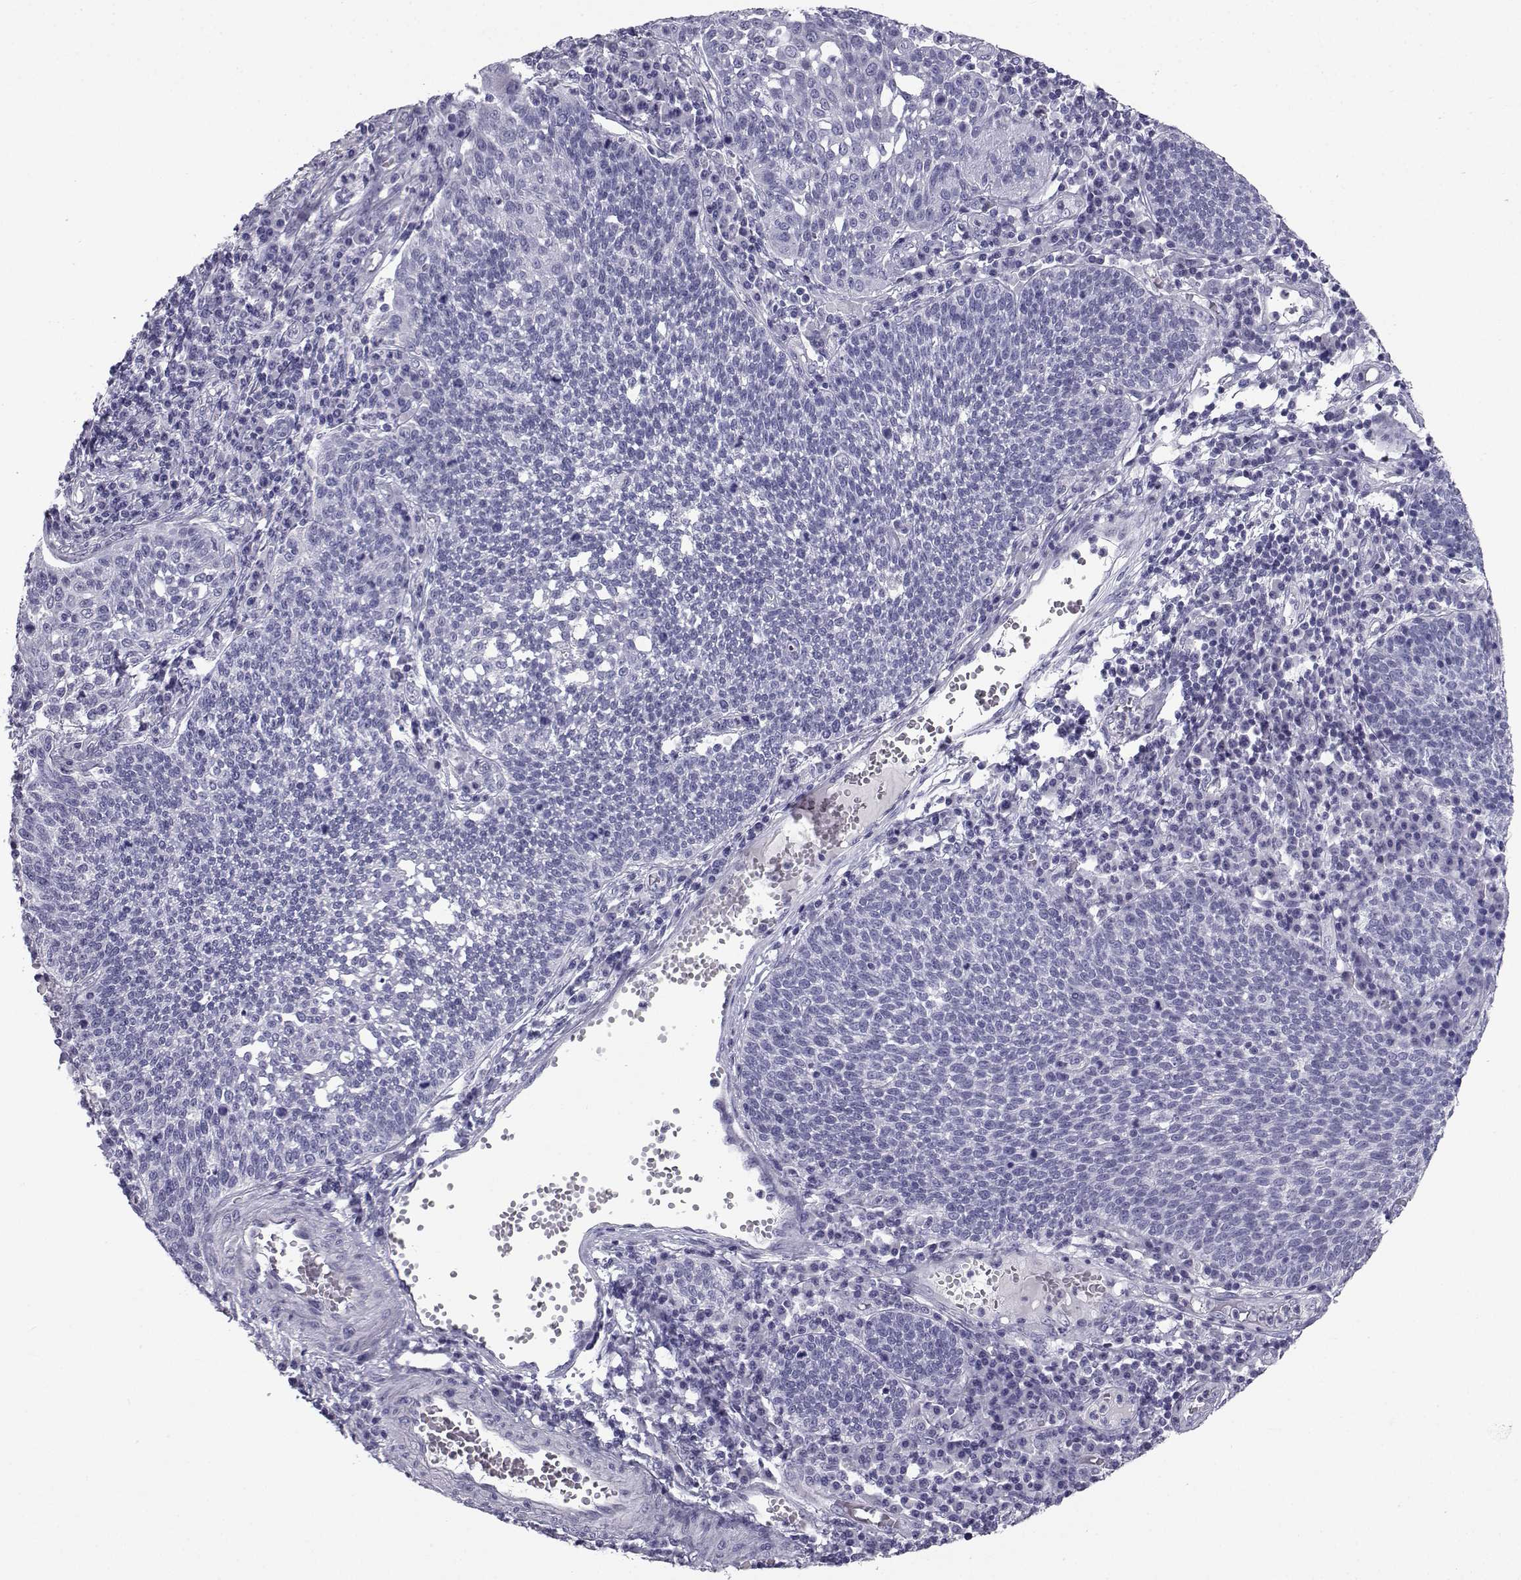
{"staining": {"intensity": "negative", "quantity": "none", "location": "none"}, "tissue": "cervical cancer", "cell_type": "Tumor cells", "image_type": "cancer", "snomed": [{"axis": "morphology", "description": "Squamous cell carcinoma, NOS"}, {"axis": "topography", "description": "Cervix"}], "caption": "IHC micrograph of neoplastic tissue: cervical cancer stained with DAB (3,3'-diaminobenzidine) displays no significant protein staining in tumor cells.", "gene": "PCSK1N", "patient": {"sex": "female", "age": 34}}